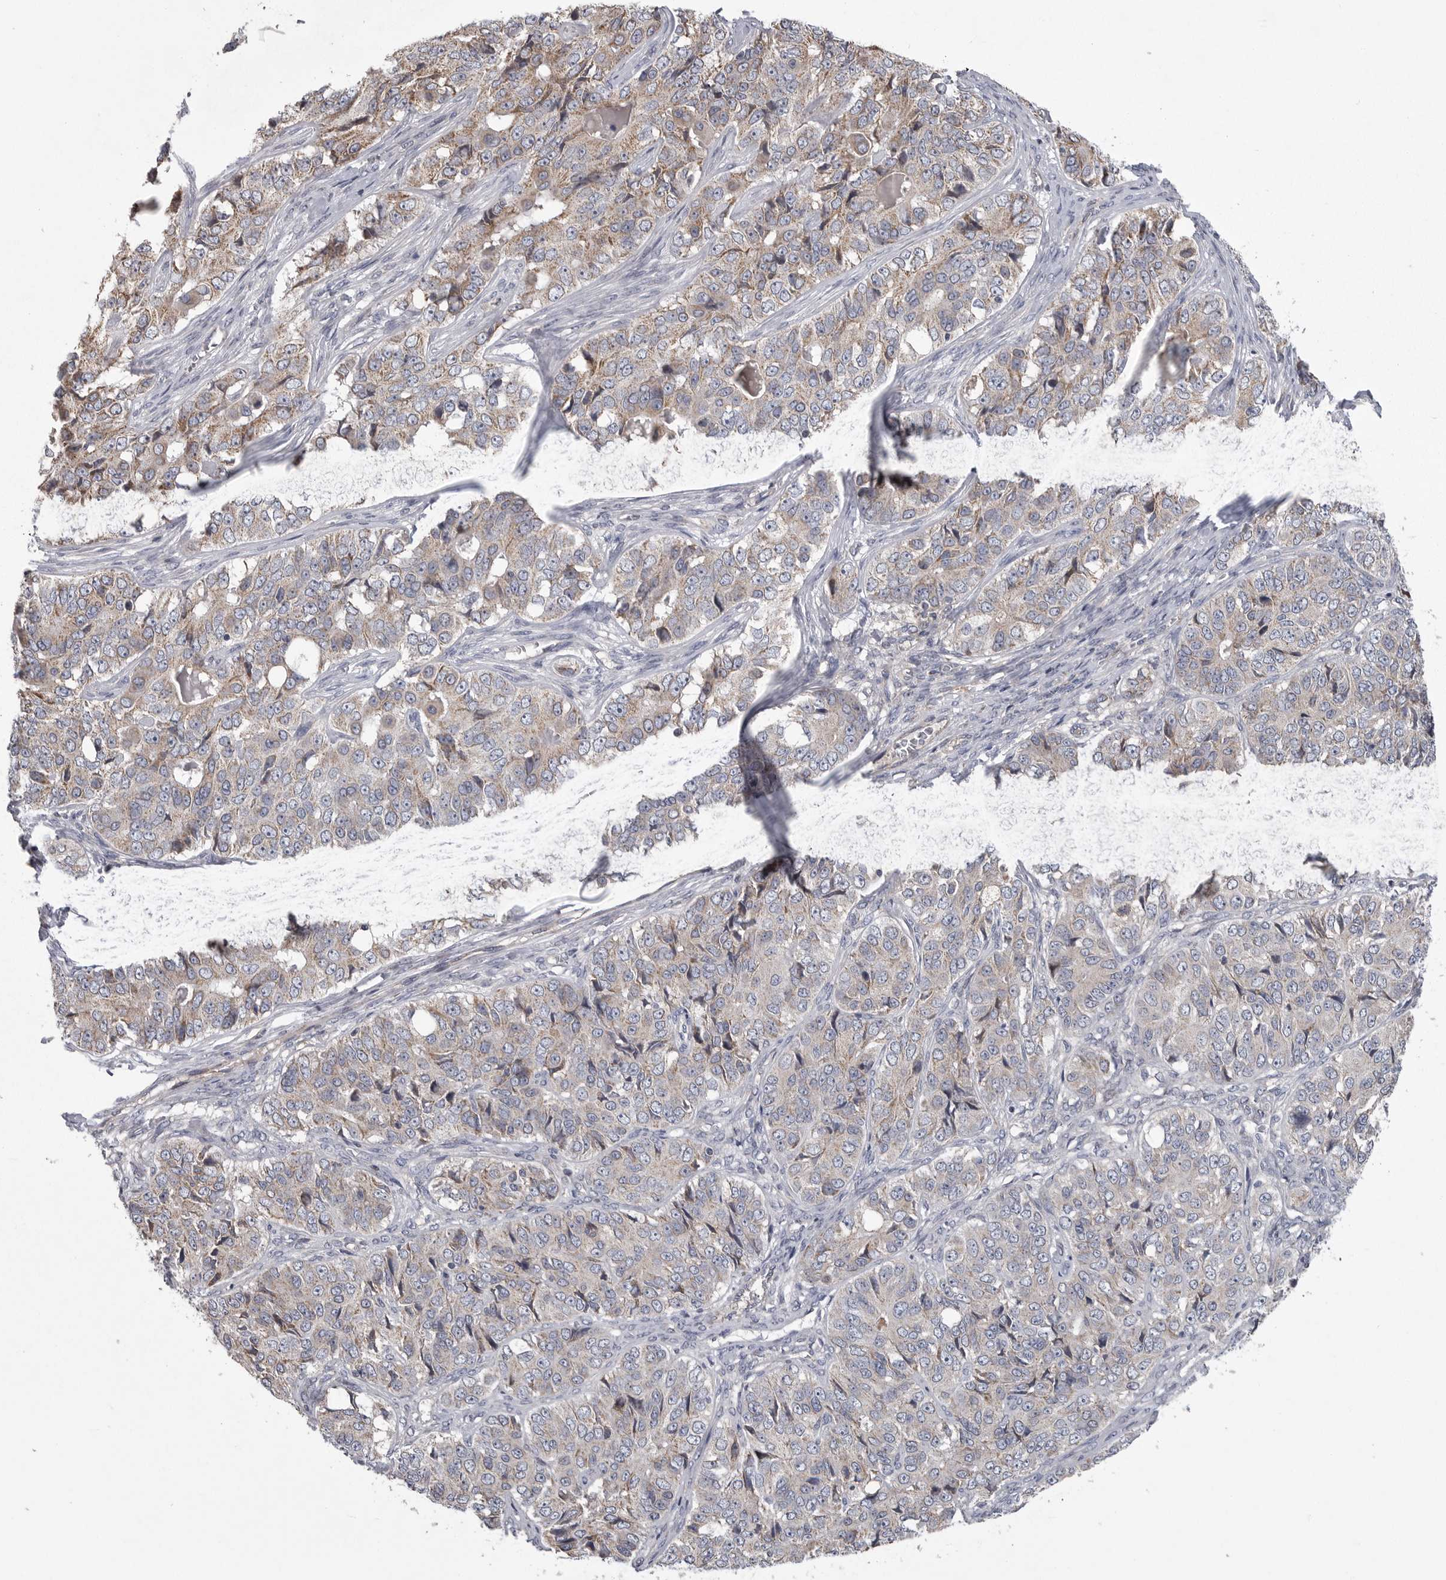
{"staining": {"intensity": "weak", "quantity": "<25%", "location": "cytoplasmic/membranous"}, "tissue": "ovarian cancer", "cell_type": "Tumor cells", "image_type": "cancer", "snomed": [{"axis": "morphology", "description": "Carcinoma, endometroid"}, {"axis": "topography", "description": "Ovary"}], "caption": "Tumor cells are negative for protein expression in human endometroid carcinoma (ovarian).", "gene": "CRP", "patient": {"sex": "female", "age": 51}}